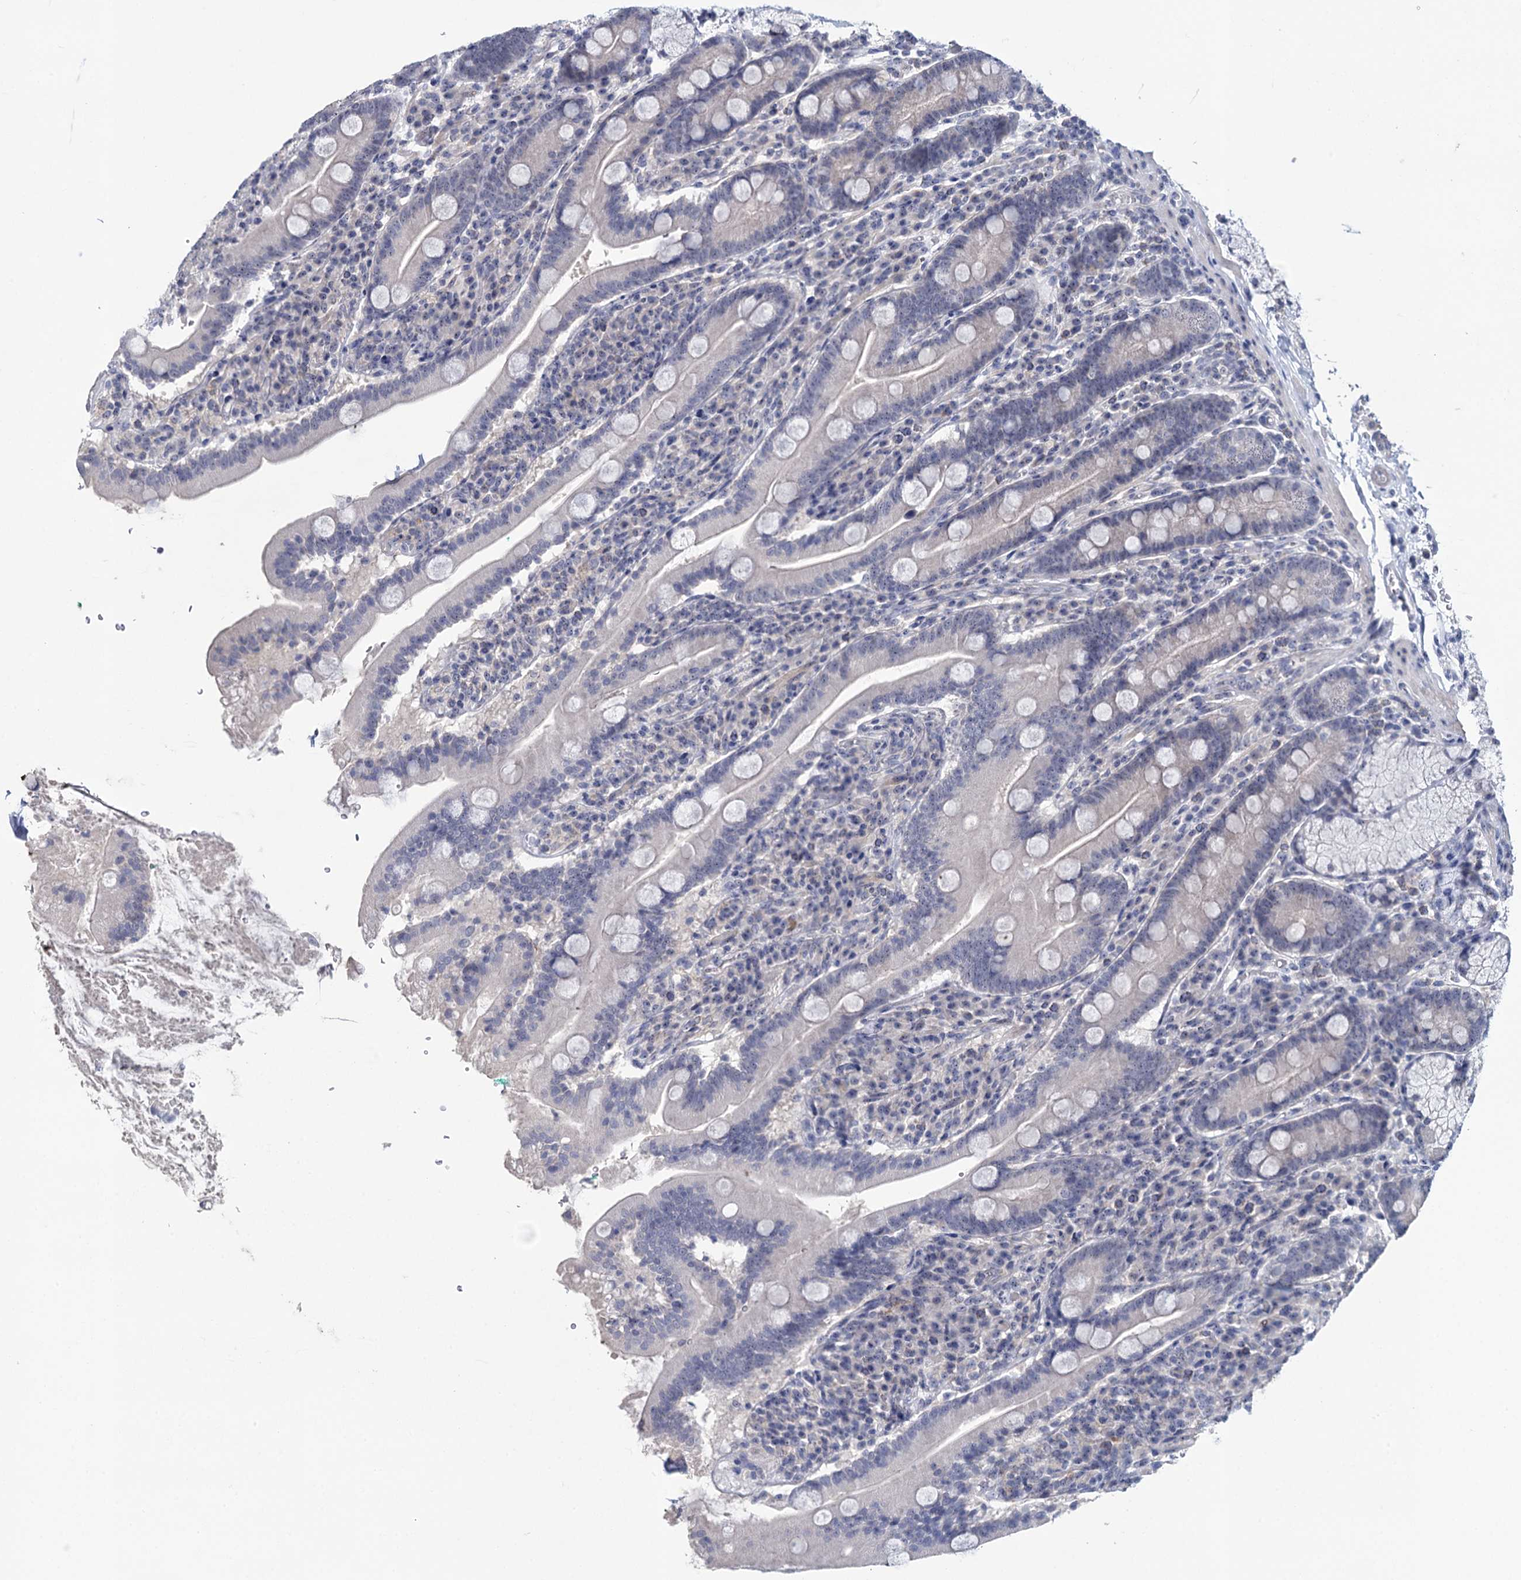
{"staining": {"intensity": "negative", "quantity": "none", "location": "none"}, "tissue": "duodenum", "cell_type": "Glandular cells", "image_type": "normal", "snomed": [{"axis": "morphology", "description": "Normal tissue, NOS"}, {"axis": "topography", "description": "Duodenum"}], "caption": "This is a micrograph of immunohistochemistry staining of normal duodenum, which shows no positivity in glandular cells. Brightfield microscopy of IHC stained with DAB (brown) and hematoxylin (blue), captured at high magnification.", "gene": "SFN", "patient": {"sex": "male", "age": 35}}